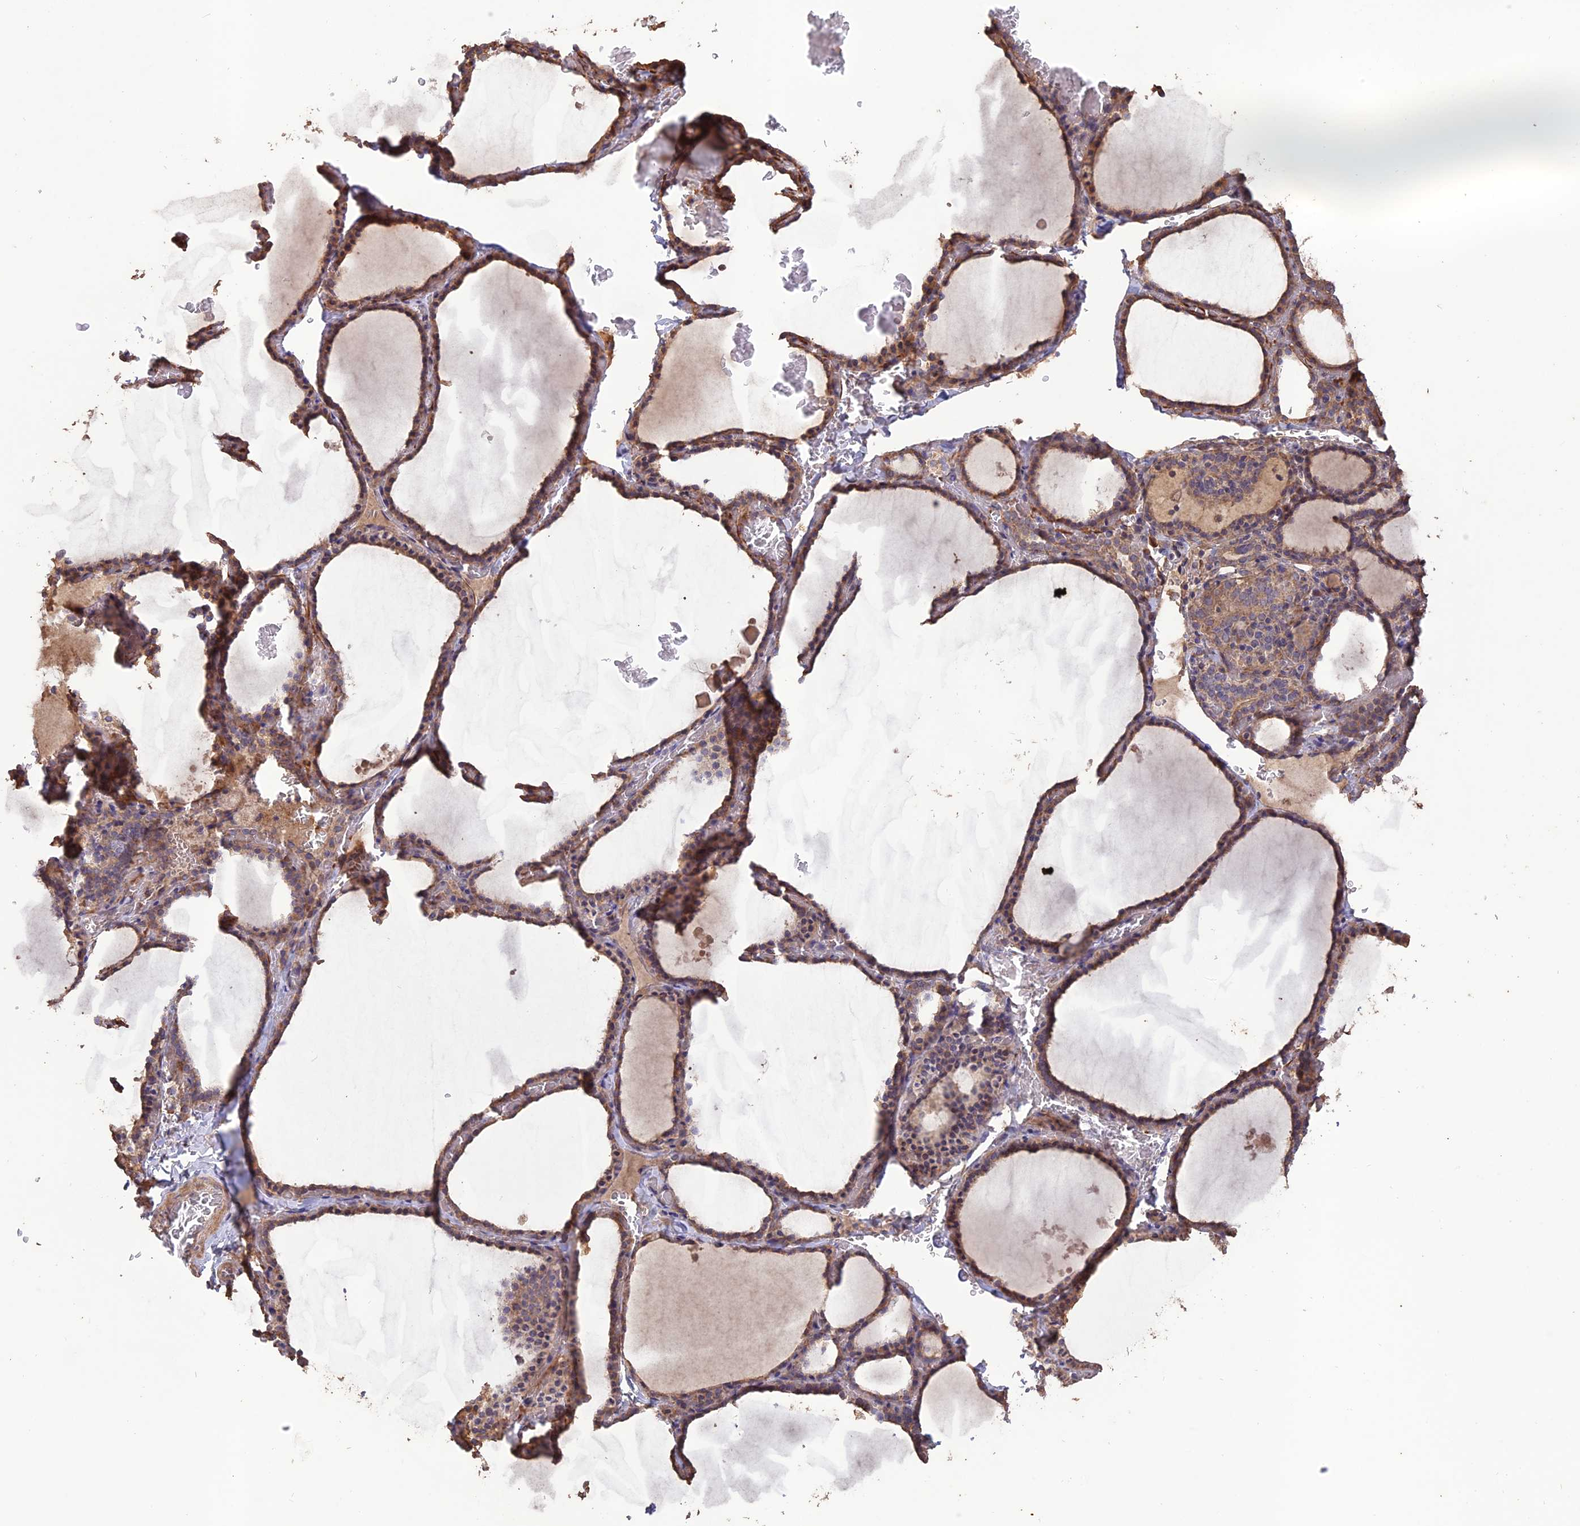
{"staining": {"intensity": "moderate", "quantity": ">75%", "location": "cytoplasmic/membranous"}, "tissue": "thyroid gland", "cell_type": "Glandular cells", "image_type": "normal", "snomed": [{"axis": "morphology", "description": "Normal tissue, NOS"}, {"axis": "topography", "description": "Thyroid gland"}], "caption": "Glandular cells show medium levels of moderate cytoplasmic/membranous staining in about >75% of cells in benign human thyroid gland. (DAB IHC, brown staining for protein, blue staining for nuclei).", "gene": "LAYN", "patient": {"sex": "female", "age": 39}}